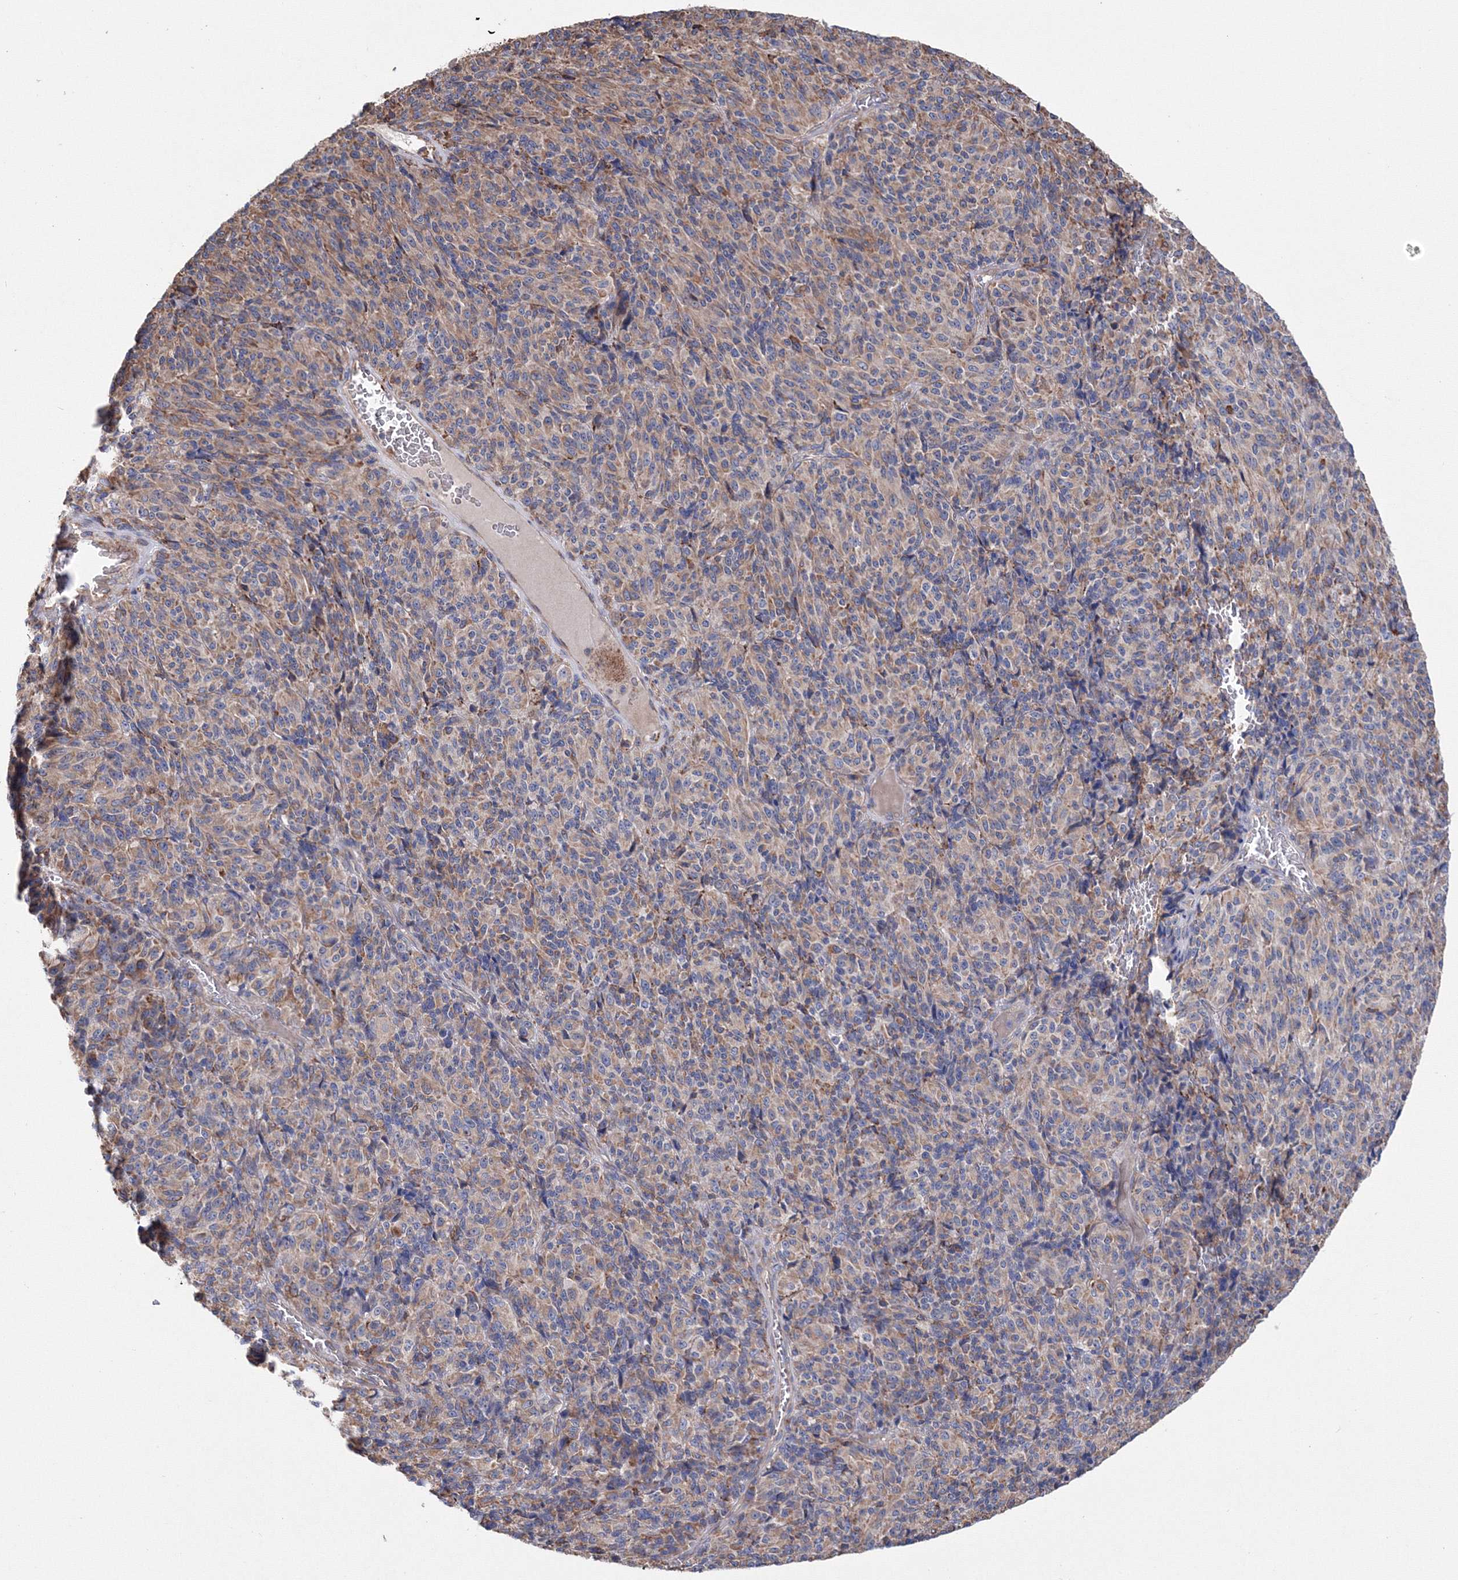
{"staining": {"intensity": "moderate", "quantity": "25%-75%", "location": "cytoplasmic/membranous"}, "tissue": "melanoma", "cell_type": "Tumor cells", "image_type": "cancer", "snomed": [{"axis": "morphology", "description": "Malignant melanoma, Metastatic site"}, {"axis": "topography", "description": "Brain"}], "caption": "Brown immunohistochemical staining in human melanoma shows moderate cytoplasmic/membranous staining in about 25%-75% of tumor cells. The staining is performed using DAB (3,3'-diaminobenzidine) brown chromogen to label protein expression. The nuclei are counter-stained blue using hematoxylin.", "gene": "VPS8", "patient": {"sex": "female", "age": 56}}